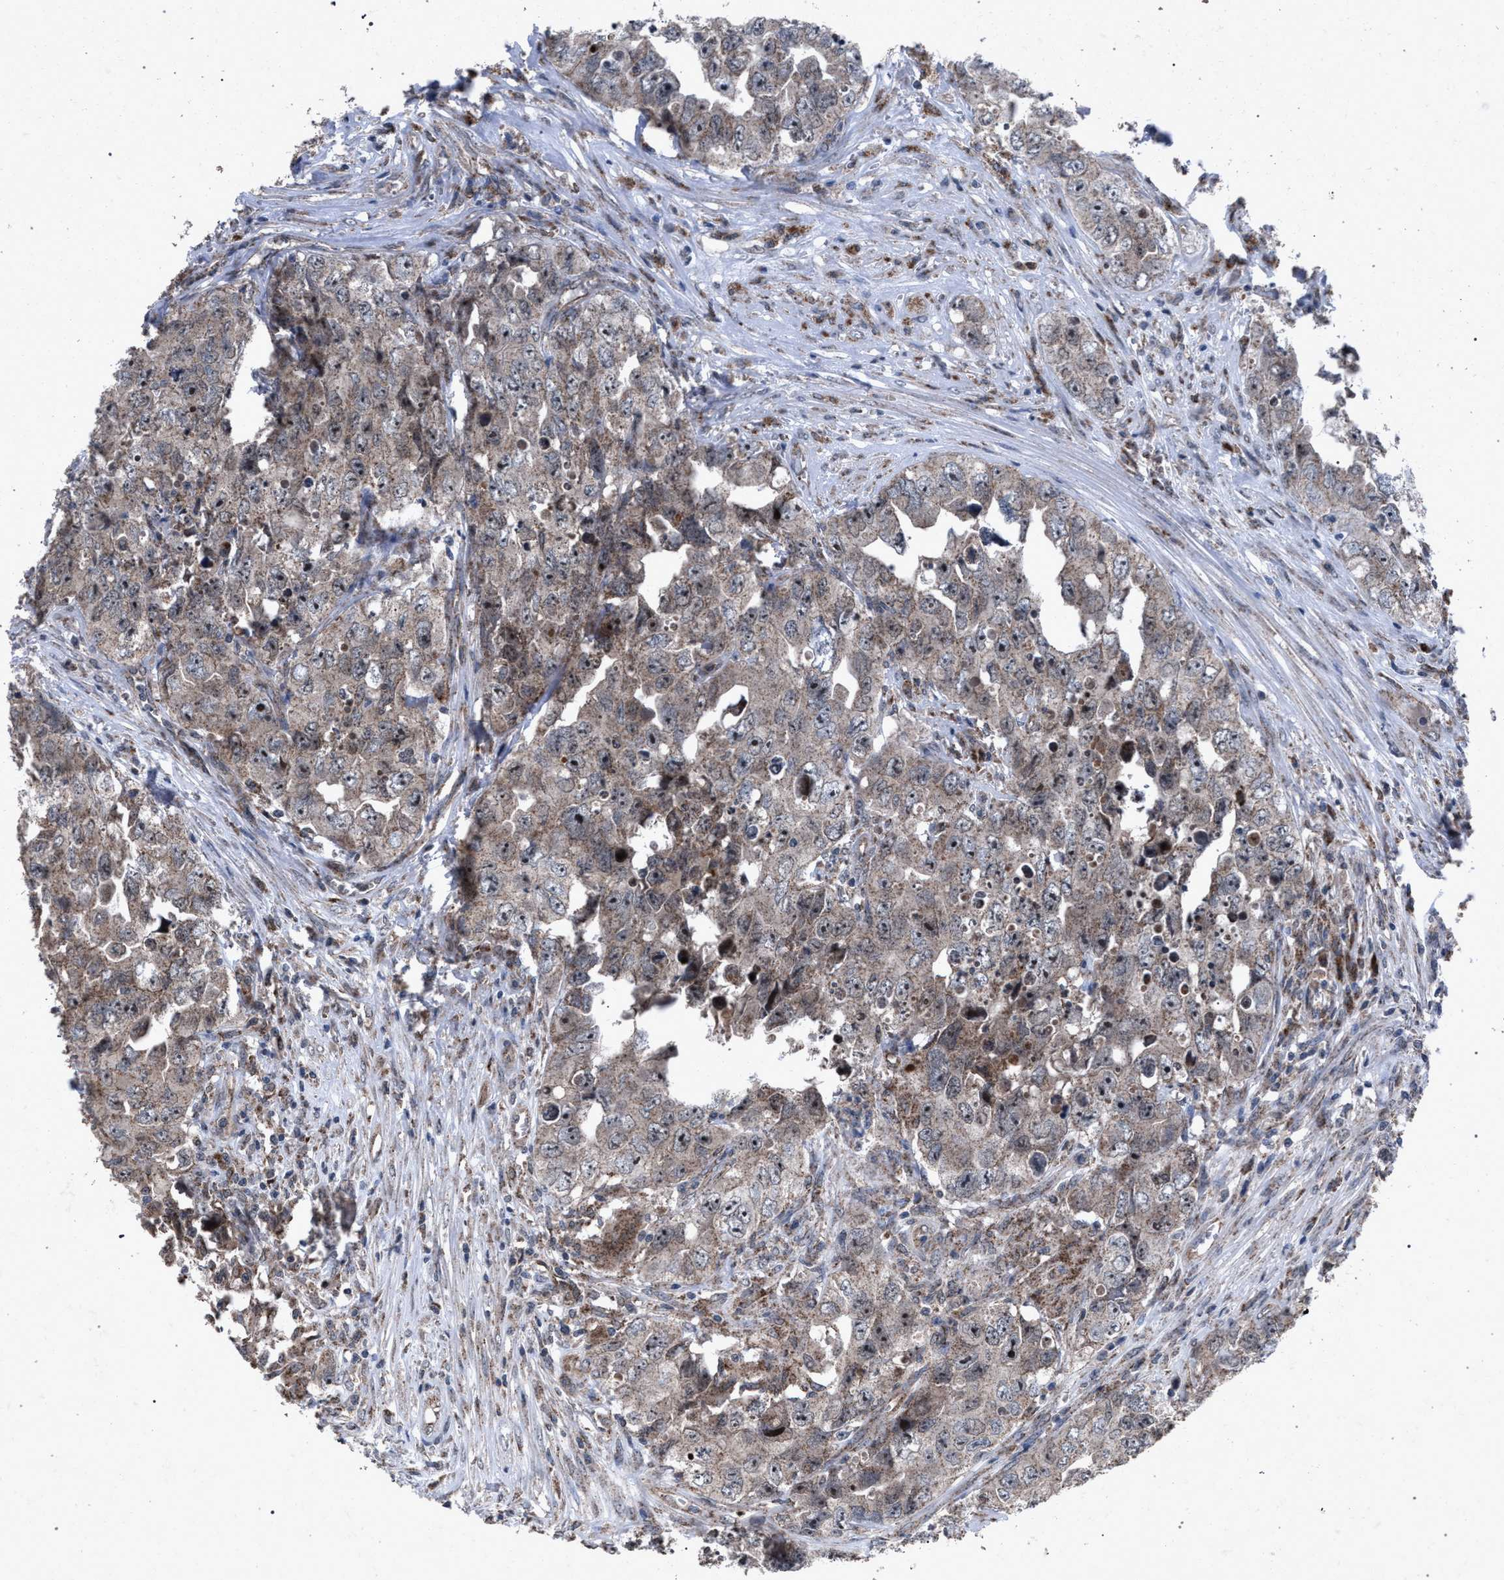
{"staining": {"intensity": "moderate", "quantity": "25%-75%", "location": "cytoplasmic/membranous,nuclear"}, "tissue": "testis cancer", "cell_type": "Tumor cells", "image_type": "cancer", "snomed": [{"axis": "morphology", "description": "Seminoma, NOS"}, {"axis": "morphology", "description": "Carcinoma, Embryonal, NOS"}, {"axis": "topography", "description": "Testis"}], "caption": "Brown immunohistochemical staining in testis cancer displays moderate cytoplasmic/membranous and nuclear staining in about 25%-75% of tumor cells.", "gene": "HSD17B4", "patient": {"sex": "male", "age": 43}}